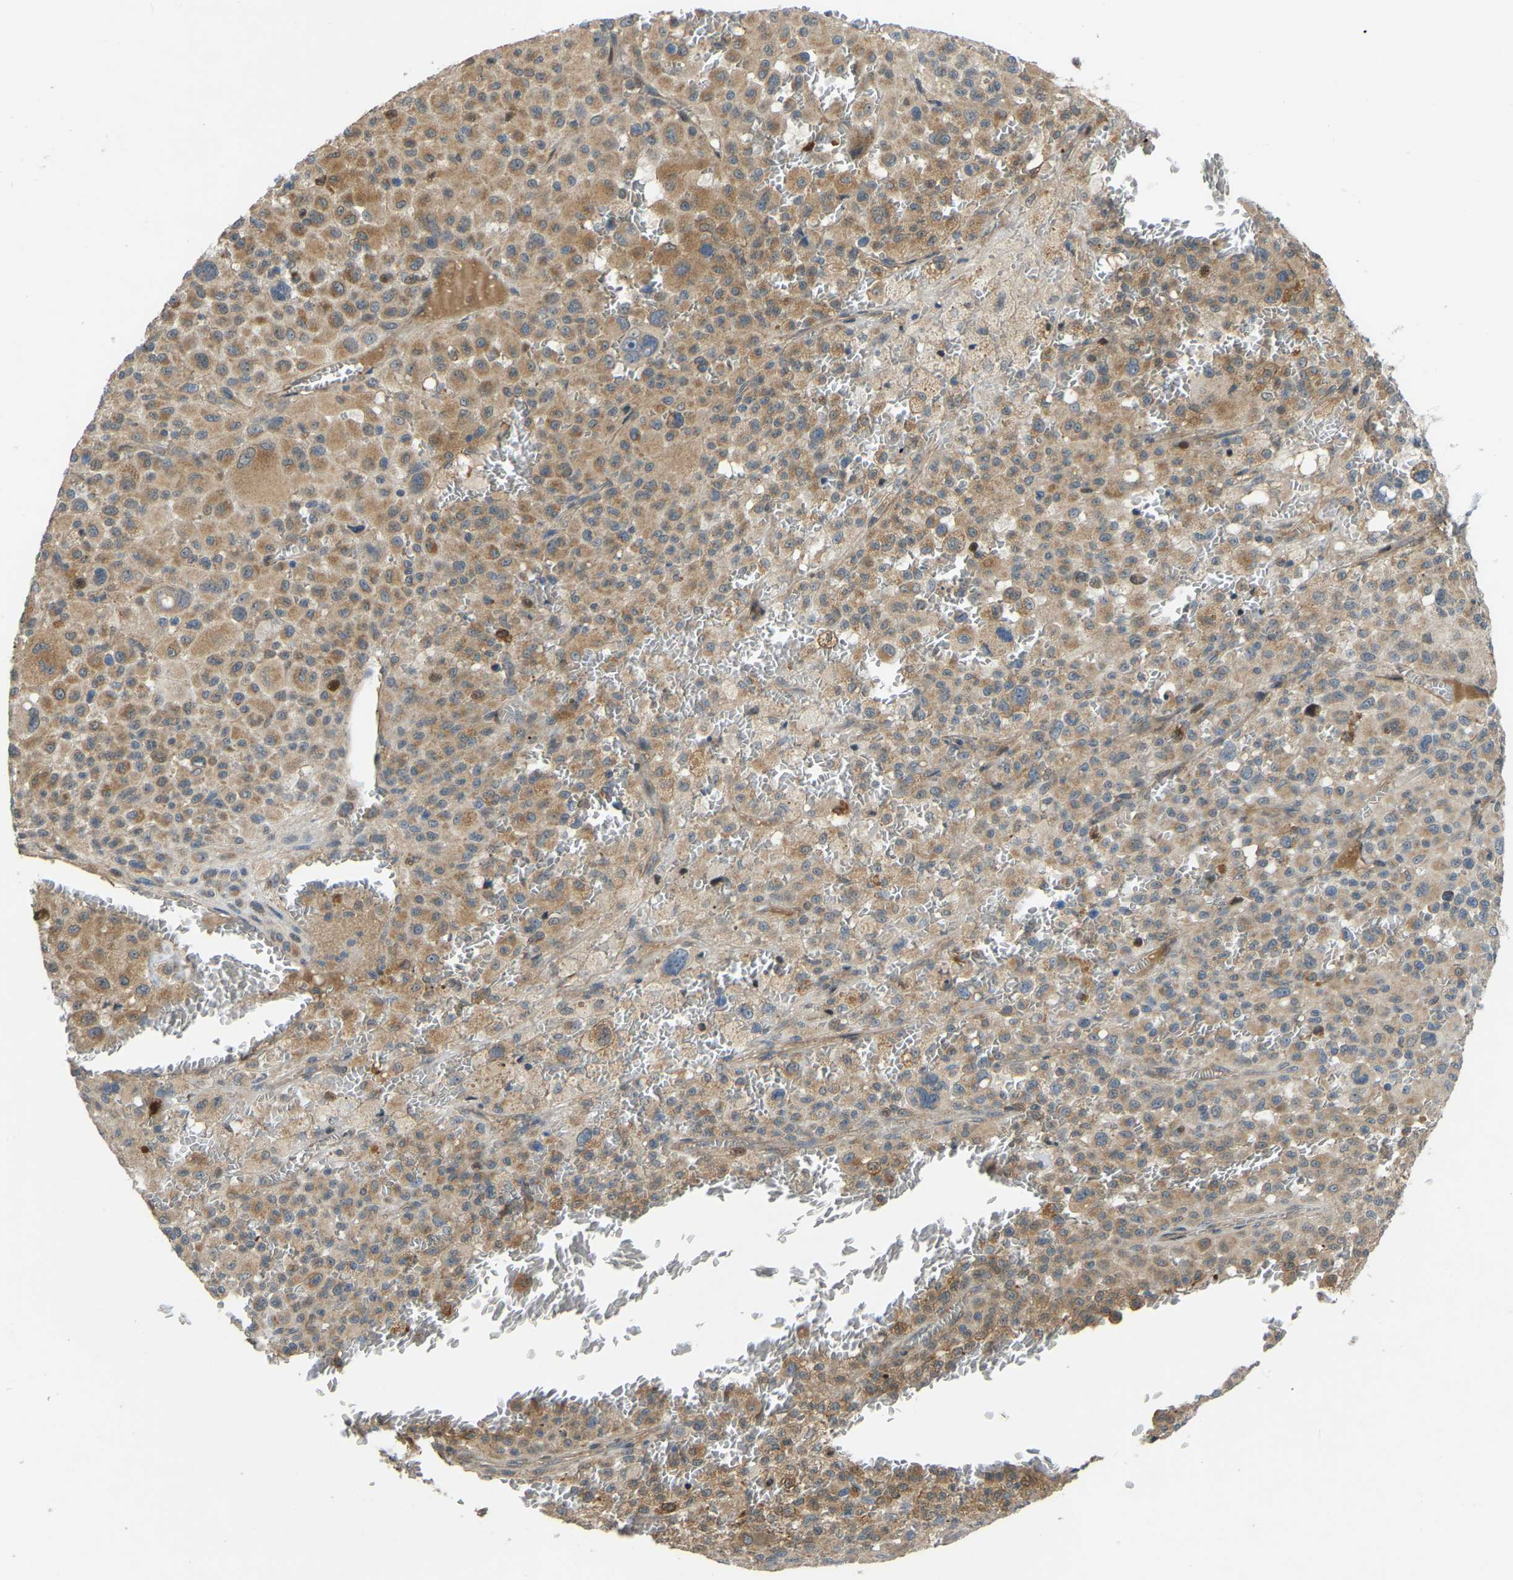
{"staining": {"intensity": "moderate", "quantity": ">75%", "location": "cytoplasmic/membranous"}, "tissue": "melanoma", "cell_type": "Tumor cells", "image_type": "cancer", "snomed": [{"axis": "morphology", "description": "Malignant melanoma, Metastatic site"}, {"axis": "topography", "description": "Skin"}], "caption": "The immunohistochemical stain highlights moderate cytoplasmic/membranous expression in tumor cells of malignant melanoma (metastatic site) tissue.", "gene": "C21orf91", "patient": {"sex": "female", "age": 74}}